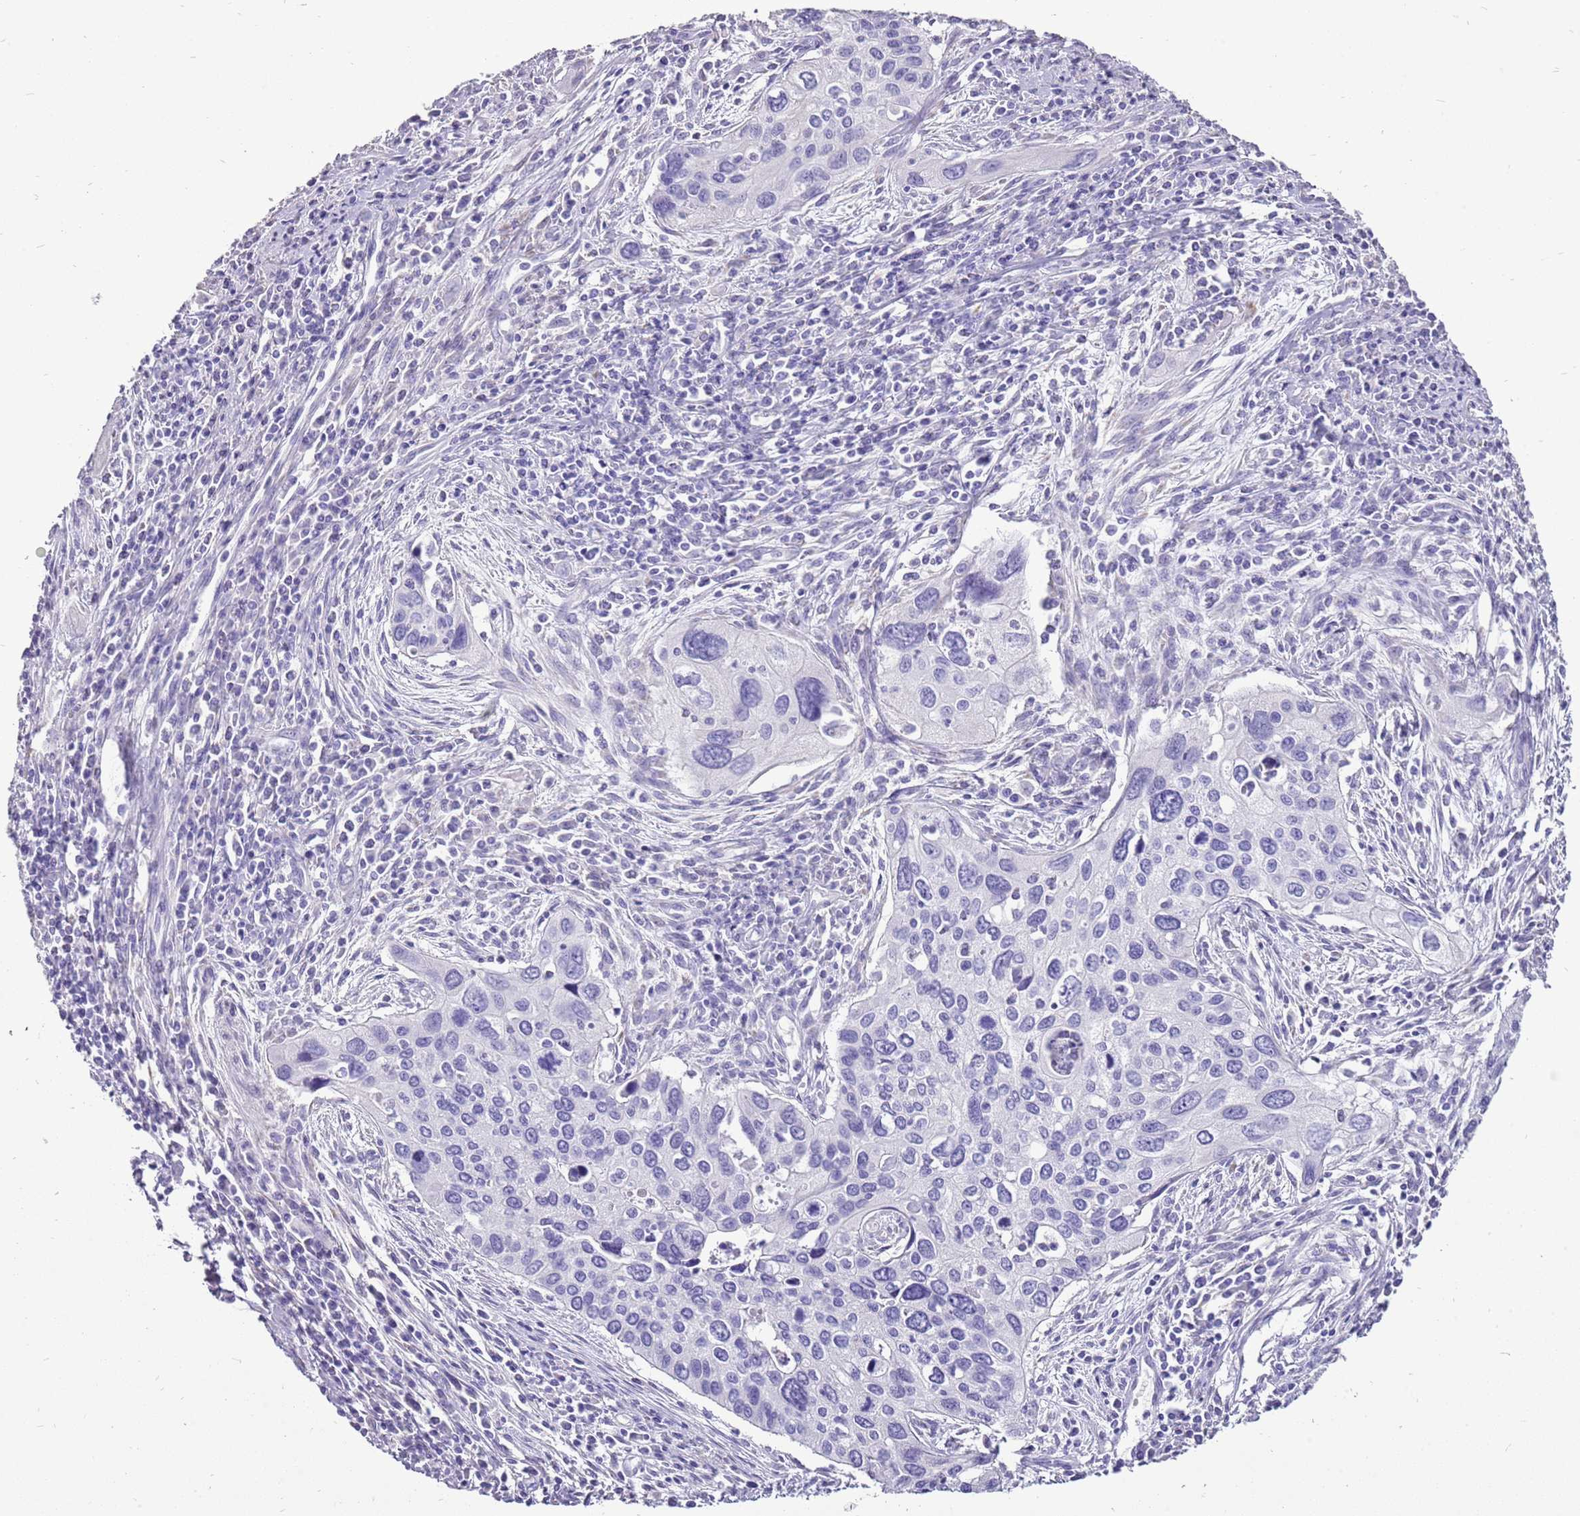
{"staining": {"intensity": "negative", "quantity": "none", "location": "none"}, "tissue": "cervical cancer", "cell_type": "Tumor cells", "image_type": "cancer", "snomed": [{"axis": "morphology", "description": "Squamous cell carcinoma, NOS"}, {"axis": "topography", "description": "Cervix"}], "caption": "Immunohistochemistry micrograph of neoplastic tissue: human cervical squamous cell carcinoma stained with DAB (3,3'-diaminobenzidine) reveals no significant protein staining in tumor cells.", "gene": "ACSS3", "patient": {"sex": "female", "age": 55}}